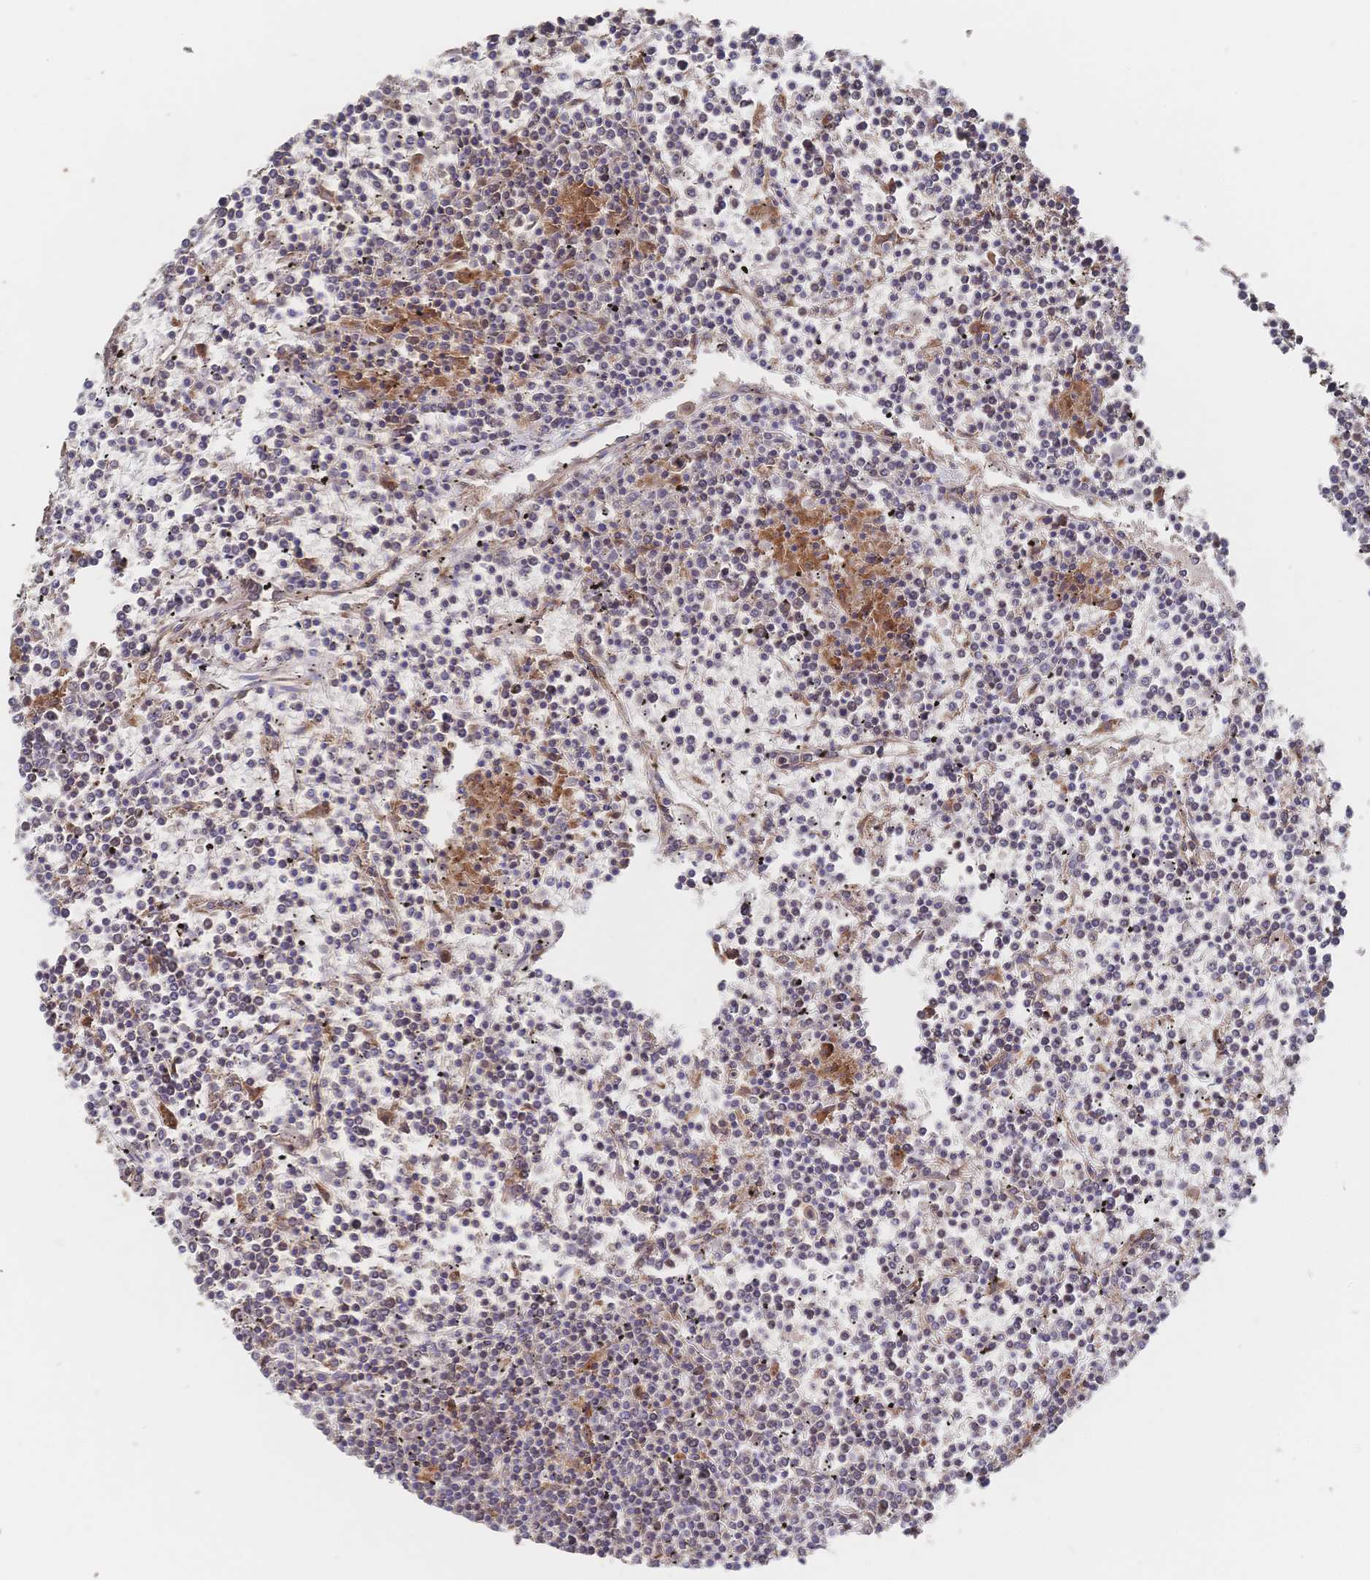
{"staining": {"intensity": "moderate", "quantity": "<25%", "location": "cytoplasmic/membranous"}, "tissue": "lymphoma", "cell_type": "Tumor cells", "image_type": "cancer", "snomed": [{"axis": "morphology", "description": "Malignant lymphoma, non-Hodgkin's type, Low grade"}, {"axis": "topography", "description": "Spleen"}], "caption": "Immunohistochemical staining of low-grade malignant lymphoma, non-Hodgkin's type demonstrates moderate cytoplasmic/membranous protein expression in about <25% of tumor cells. (DAB (3,3'-diaminobenzidine) IHC, brown staining for protein, blue staining for nuclei).", "gene": "DNAJA4", "patient": {"sex": "female", "age": 19}}